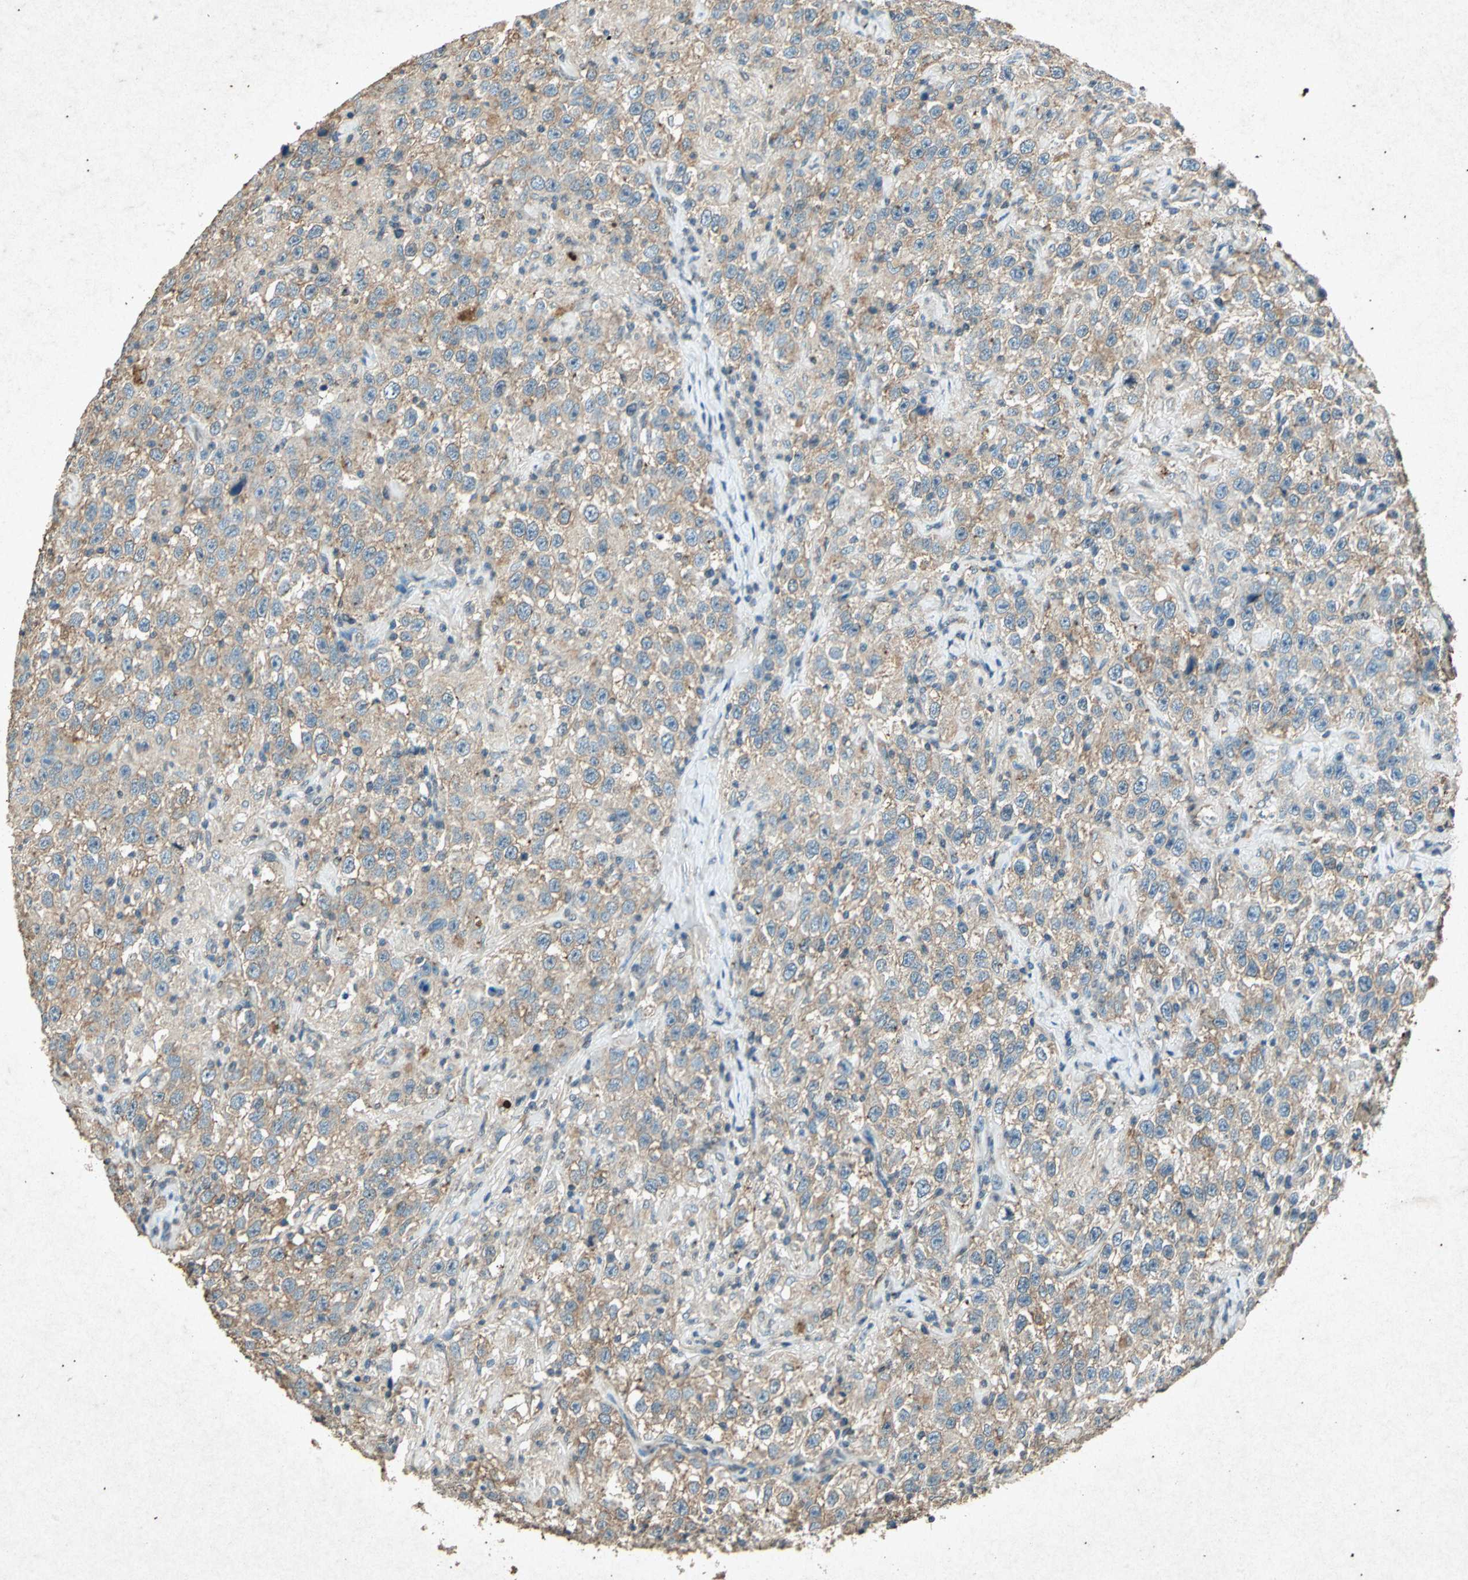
{"staining": {"intensity": "weak", "quantity": "25%-75%", "location": "cytoplasmic/membranous"}, "tissue": "testis cancer", "cell_type": "Tumor cells", "image_type": "cancer", "snomed": [{"axis": "morphology", "description": "Seminoma, NOS"}, {"axis": "topography", "description": "Testis"}], "caption": "Immunohistochemical staining of human testis cancer (seminoma) demonstrates low levels of weak cytoplasmic/membranous expression in approximately 25%-75% of tumor cells. (IHC, brightfield microscopy, high magnification).", "gene": "PSEN1", "patient": {"sex": "male", "age": 41}}